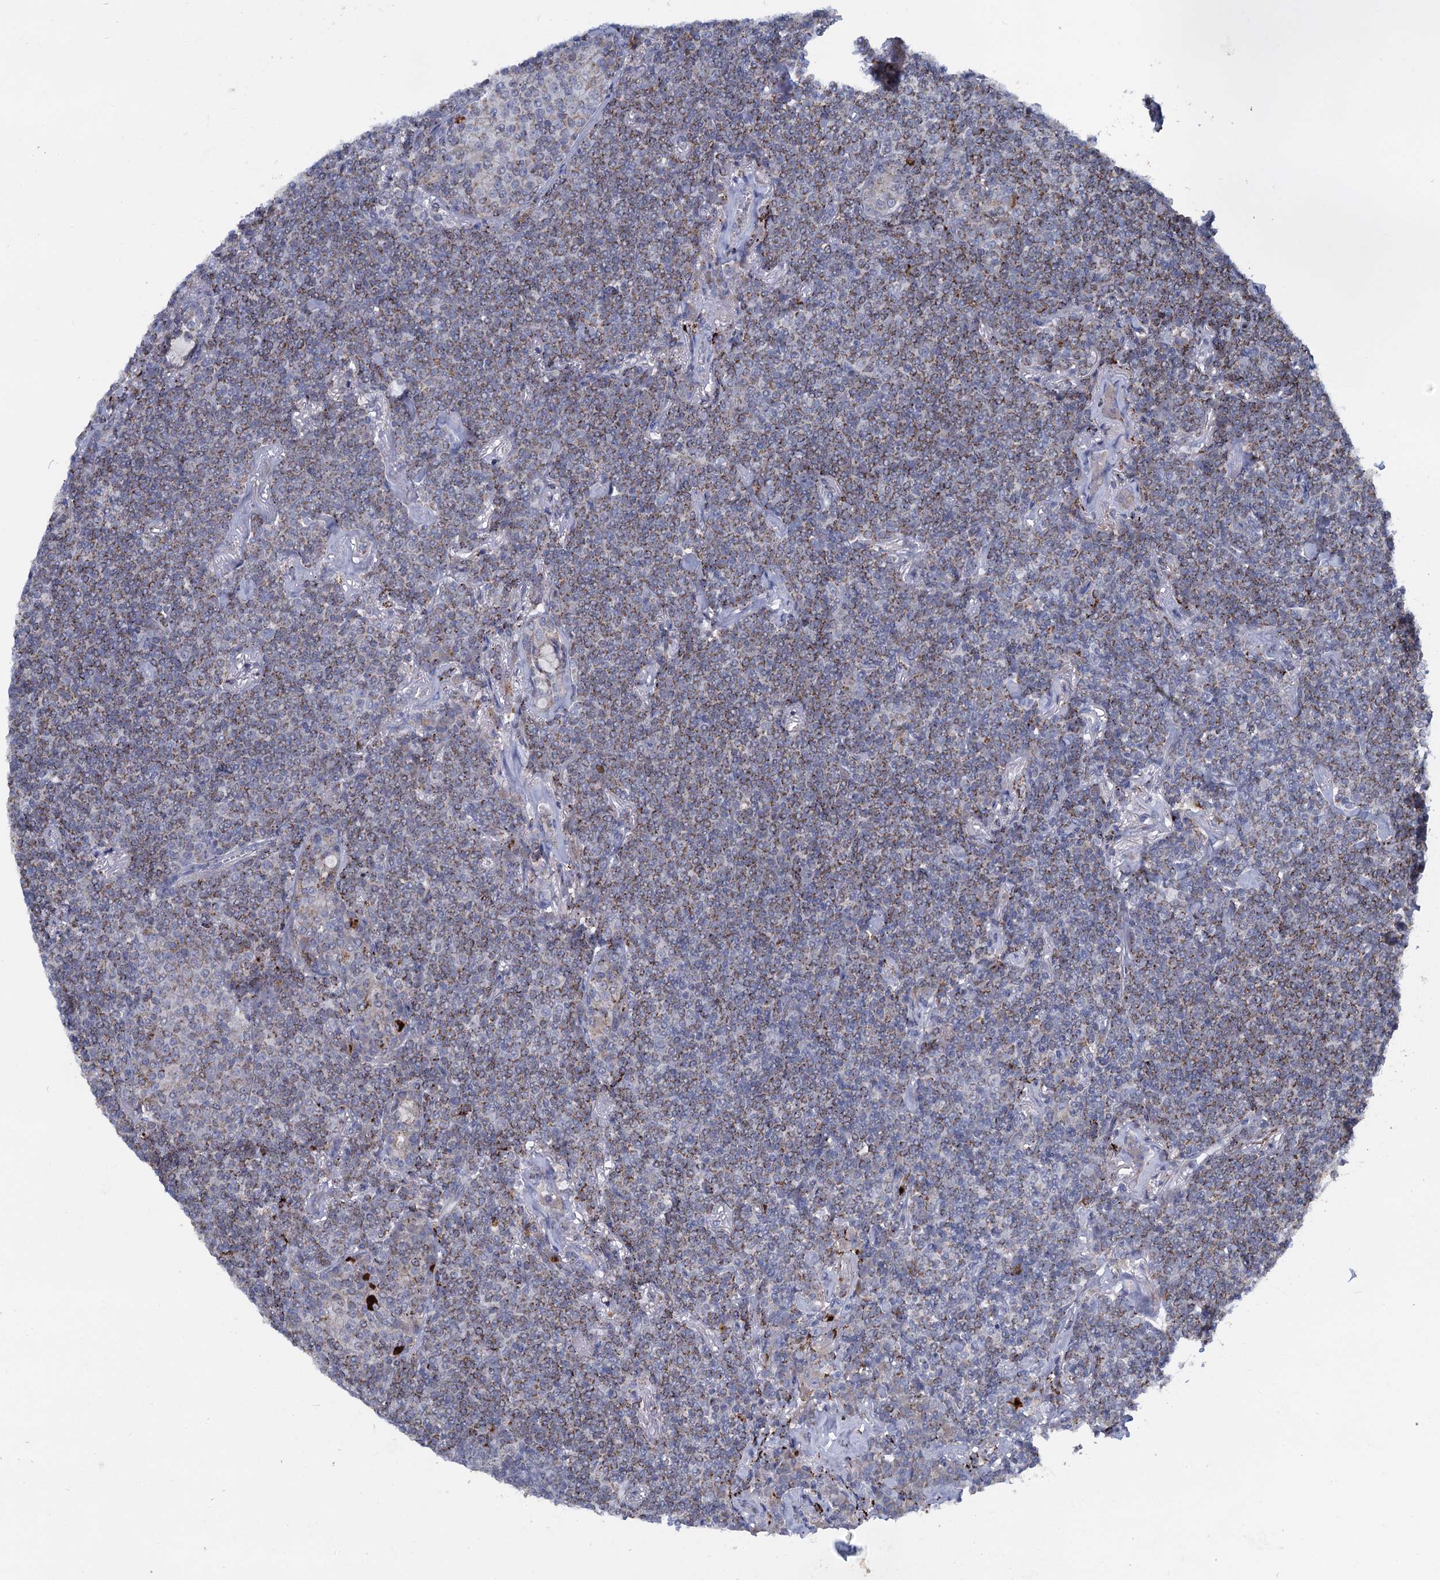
{"staining": {"intensity": "weak", "quantity": ">75%", "location": "cytoplasmic/membranous"}, "tissue": "lymphoma", "cell_type": "Tumor cells", "image_type": "cancer", "snomed": [{"axis": "morphology", "description": "Malignant lymphoma, non-Hodgkin's type, Low grade"}, {"axis": "topography", "description": "Lung"}], "caption": "Brown immunohistochemical staining in low-grade malignant lymphoma, non-Hodgkin's type demonstrates weak cytoplasmic/membranous expression in about >75% of tumor cells.", "gene": "ANKS3", "patient": {"sex": "female", "age": 71}}